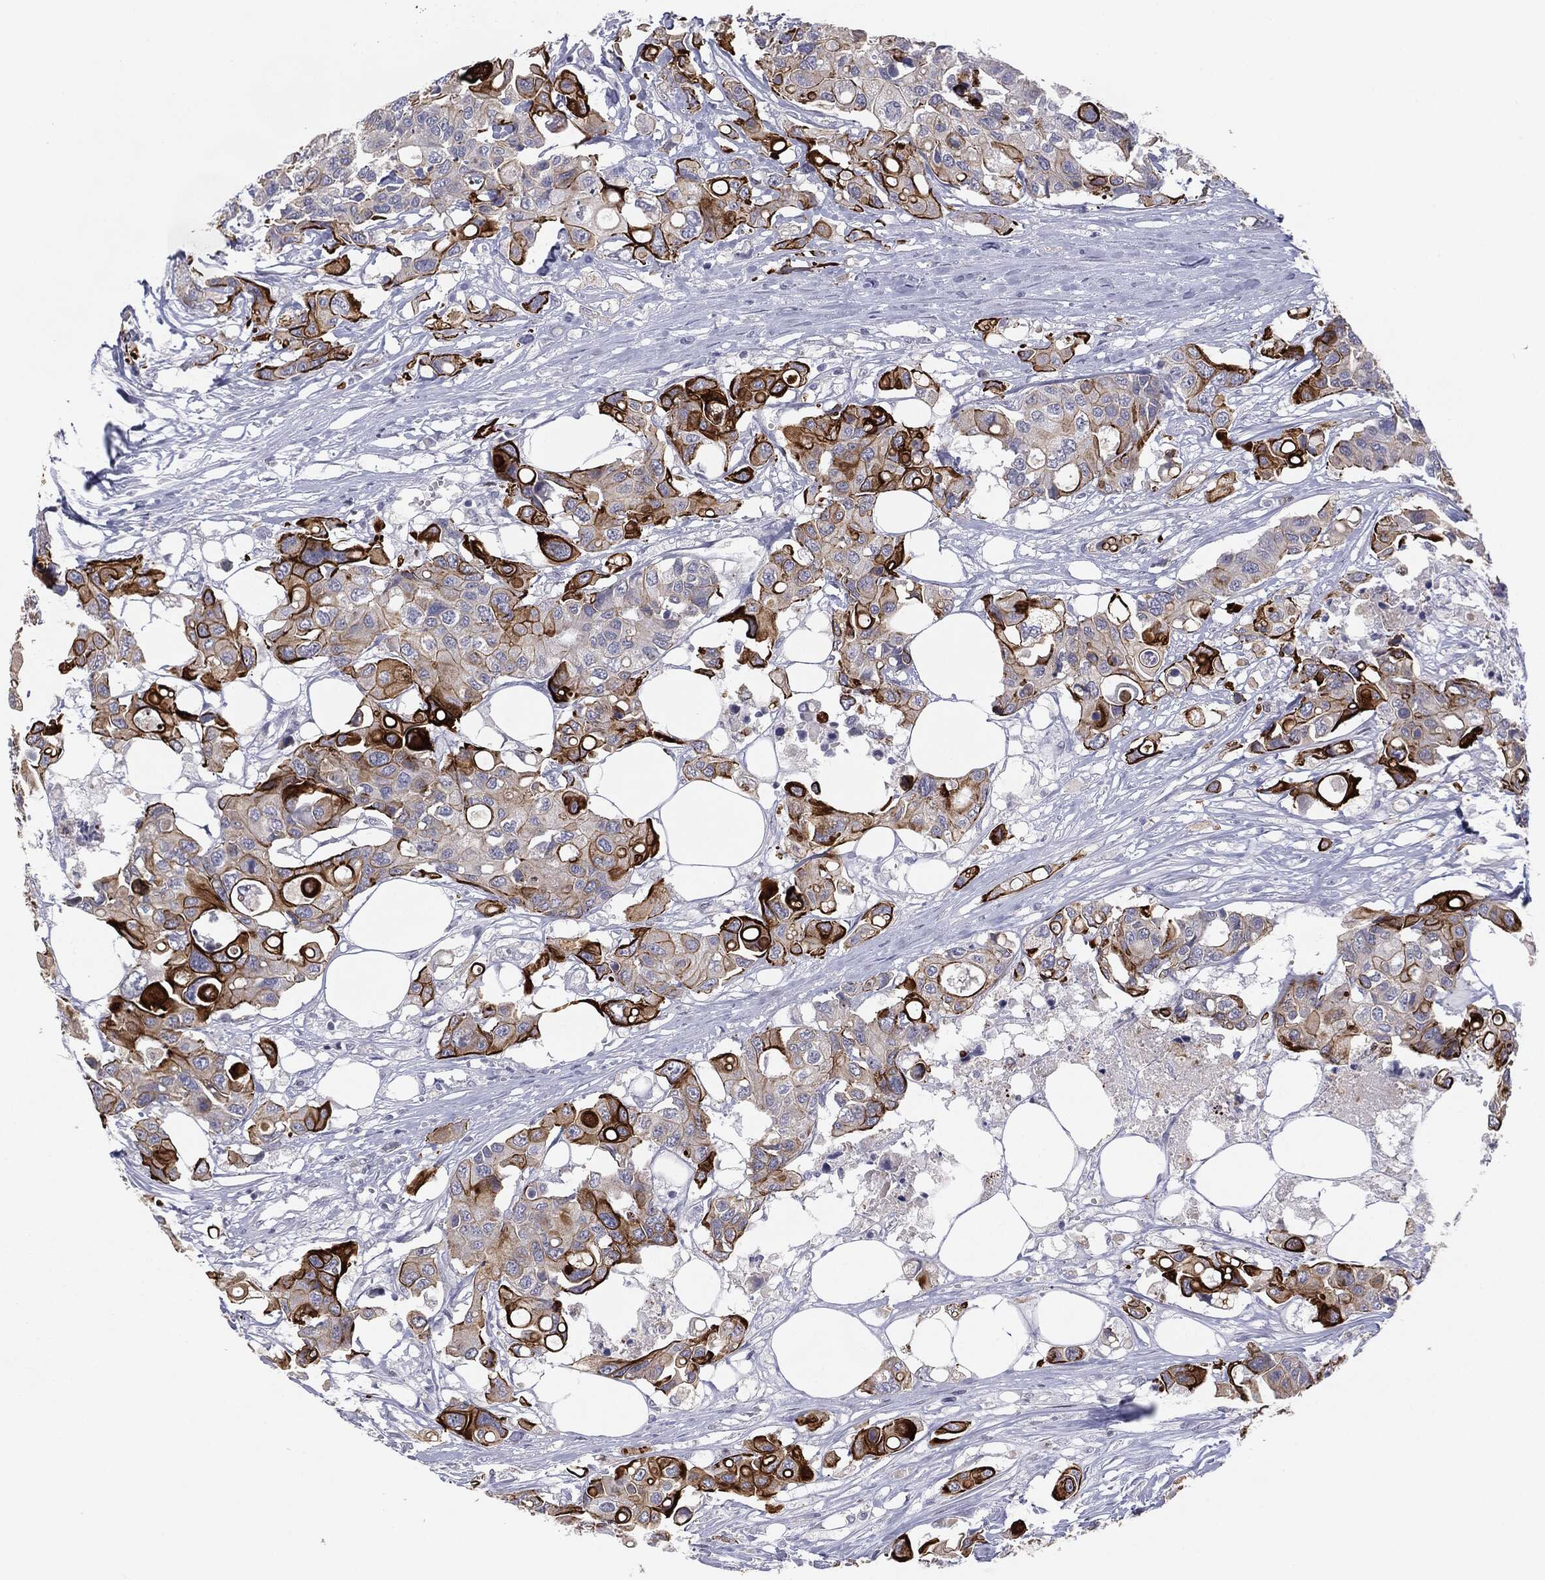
{"staining": {"intensity": "strong", "quantity": "25%-75%", "location": "cytoplasmic/membranous"}, "tissue": "colorectal cancer", "cell_type": "Tumor cells", "image_type": "cancer", "snomed": [{"axis": "morphology", "description": "Adenocarcinoma, NOS"}, {"axis": "topography", "description": "Colon"}], "caption": "Colorectal adenocarcinoma was stained to show a protein in brown. There is high levels of strong cytoplasmic/membranous staining in about 25%-75% of tumor cells.", "gene": "MUC1", "patient": {"sex": "male", "age": 77}}